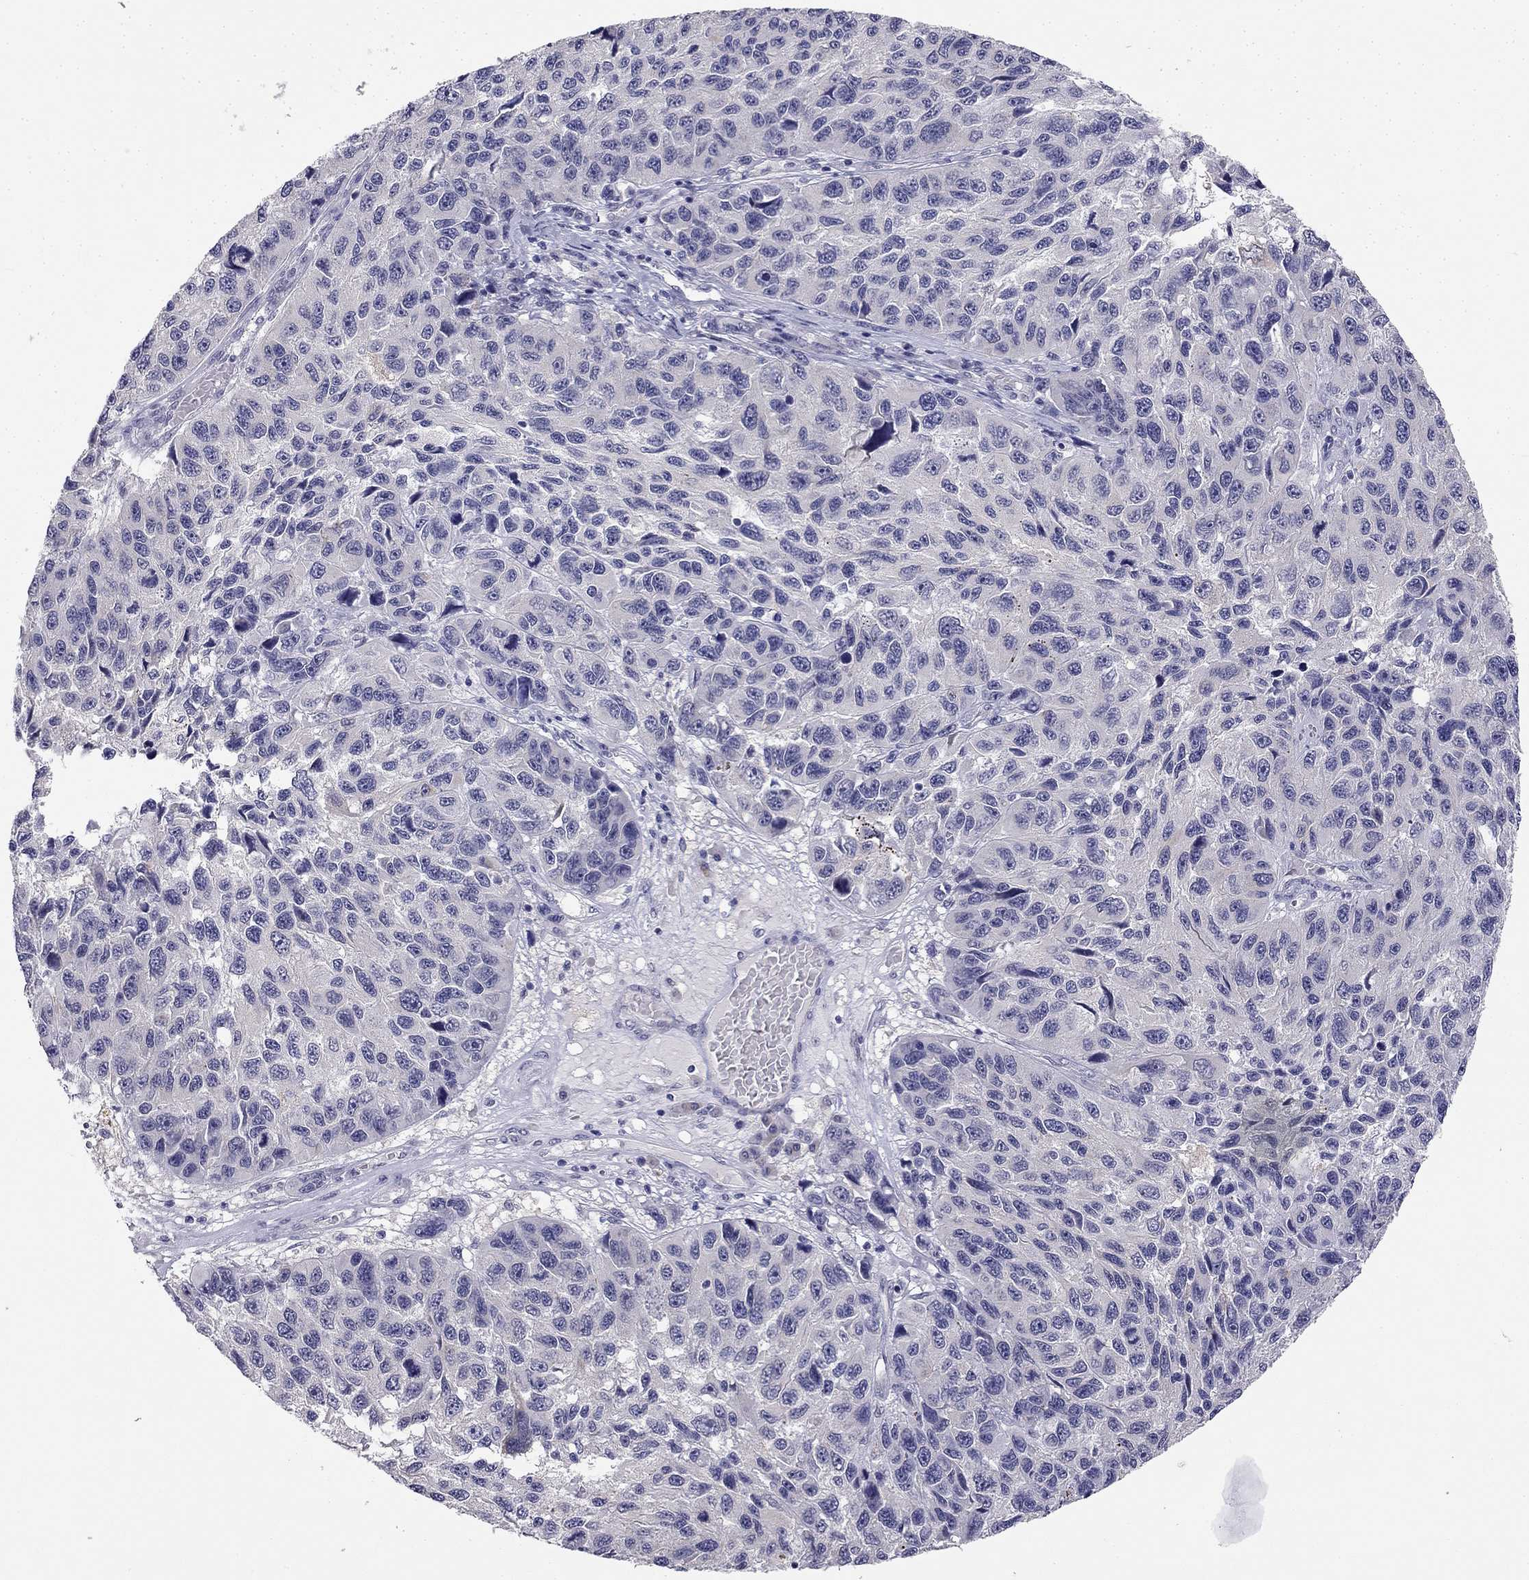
{"staining": {"intensity": "negative", "quantity": "none", "location": "none"}, "tissue": "melanoma", "cell_type": "Tumor cells", "image_type": "cancer", "snomed": [{"axis": "morphology", "description": "Malignant melanoma, NOS"}, {"axis": "topography", "description": "Skin"}], "caption": "There is no significant staining in tumor cells of malignant melanoma.", "gene": "C16orf89", "patient": {"sex": "male", "age": 53}}